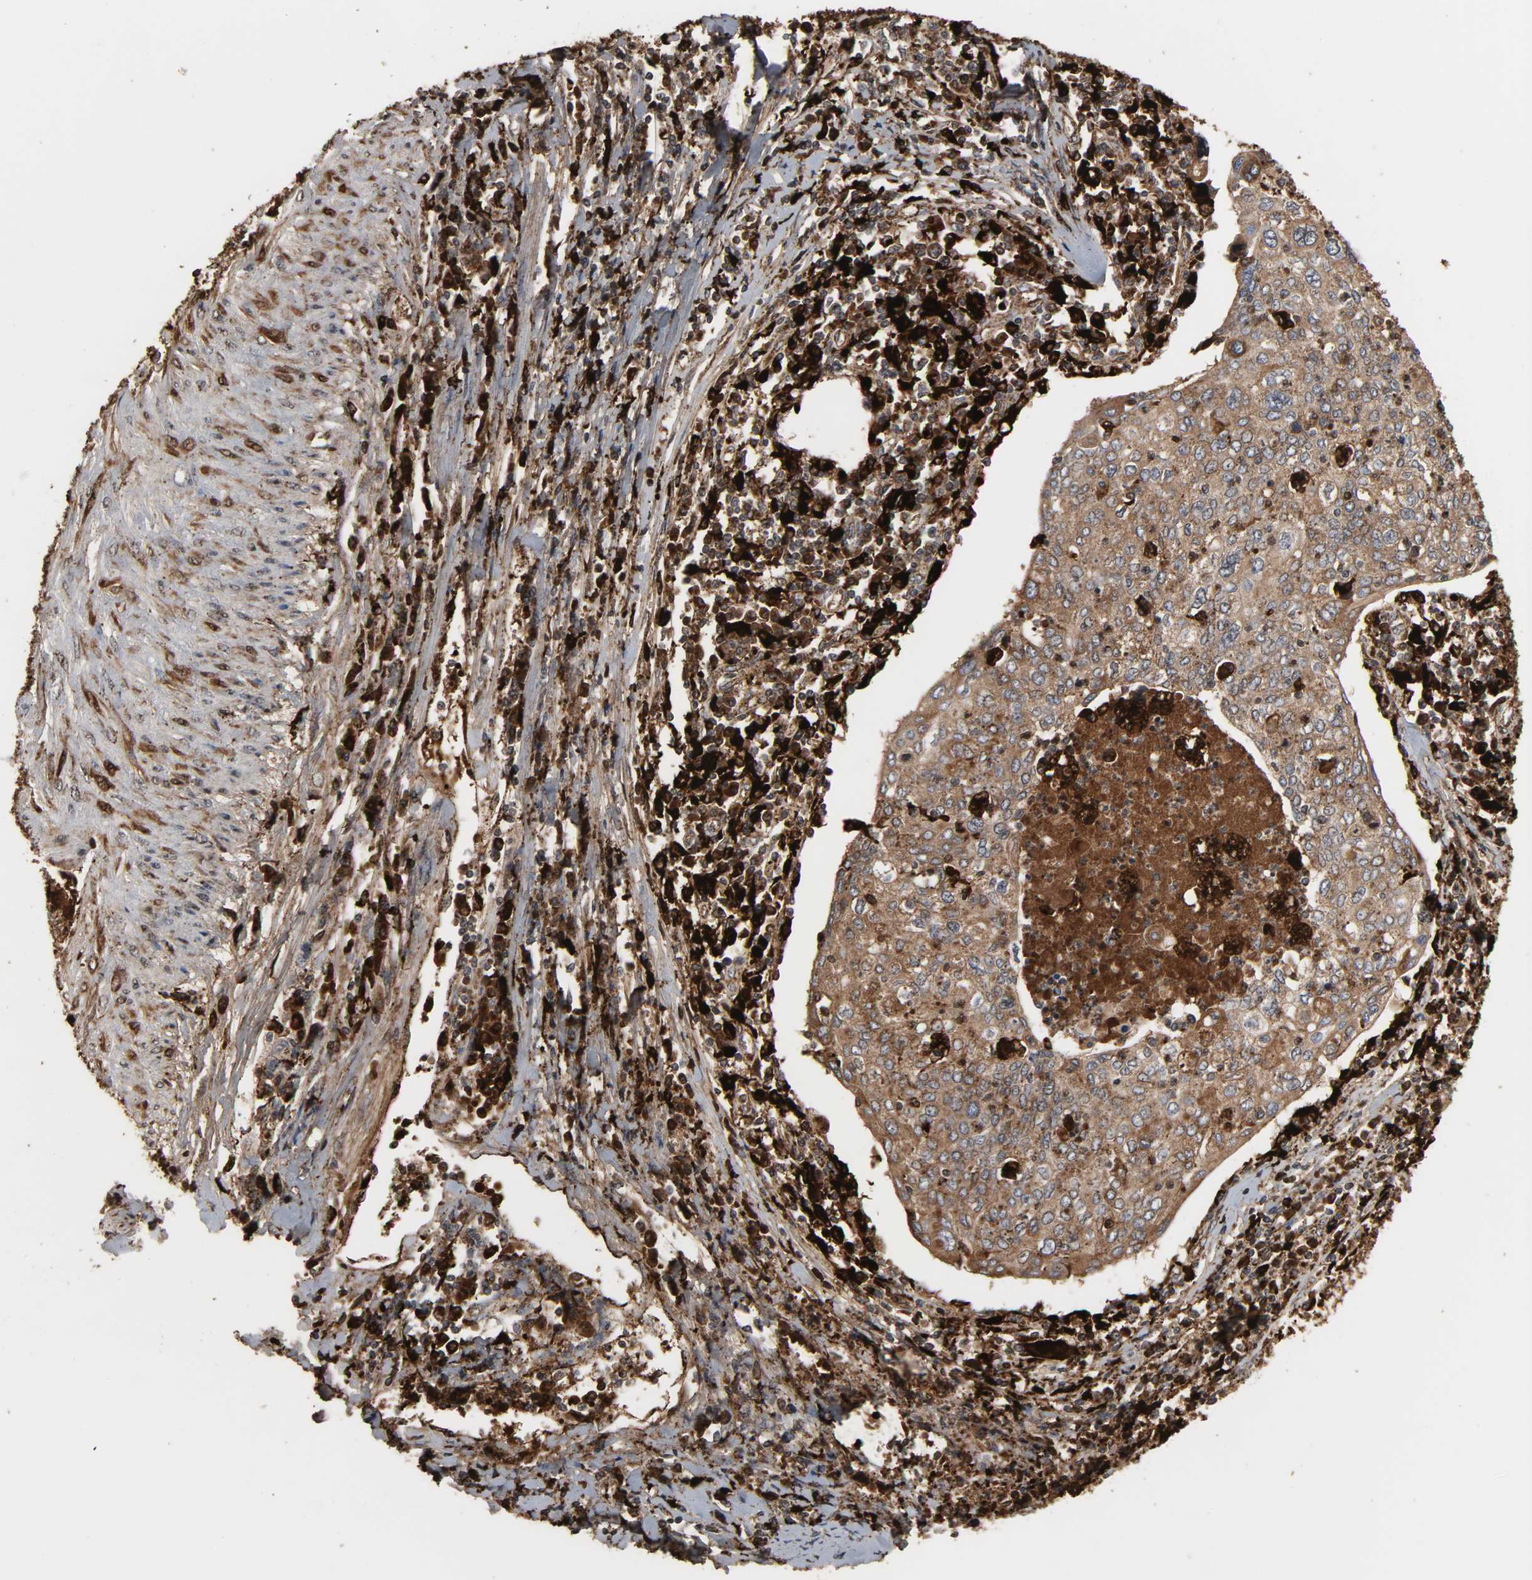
{"staining": {"intensity": "strong", "quantity": ">75%", "location": "nuclear"}, "tissue": "cervical cancer", "cell_type": "Tumor cells", "image_type": "cancer", "snomed": [{"axis": "morphology", "description": "Squamous cell carcinoma, NOS"}, {"axis": "topography", "description": "Cervix"}], "caption": "Immunohistochemistry (IHC) of squamous cell carcinoma (cervical) displays high levels of strong nuclear staining in about >75% of tumor cells.", "gene": "PSAP", "patient": {"sex": "female", "age": 40}}